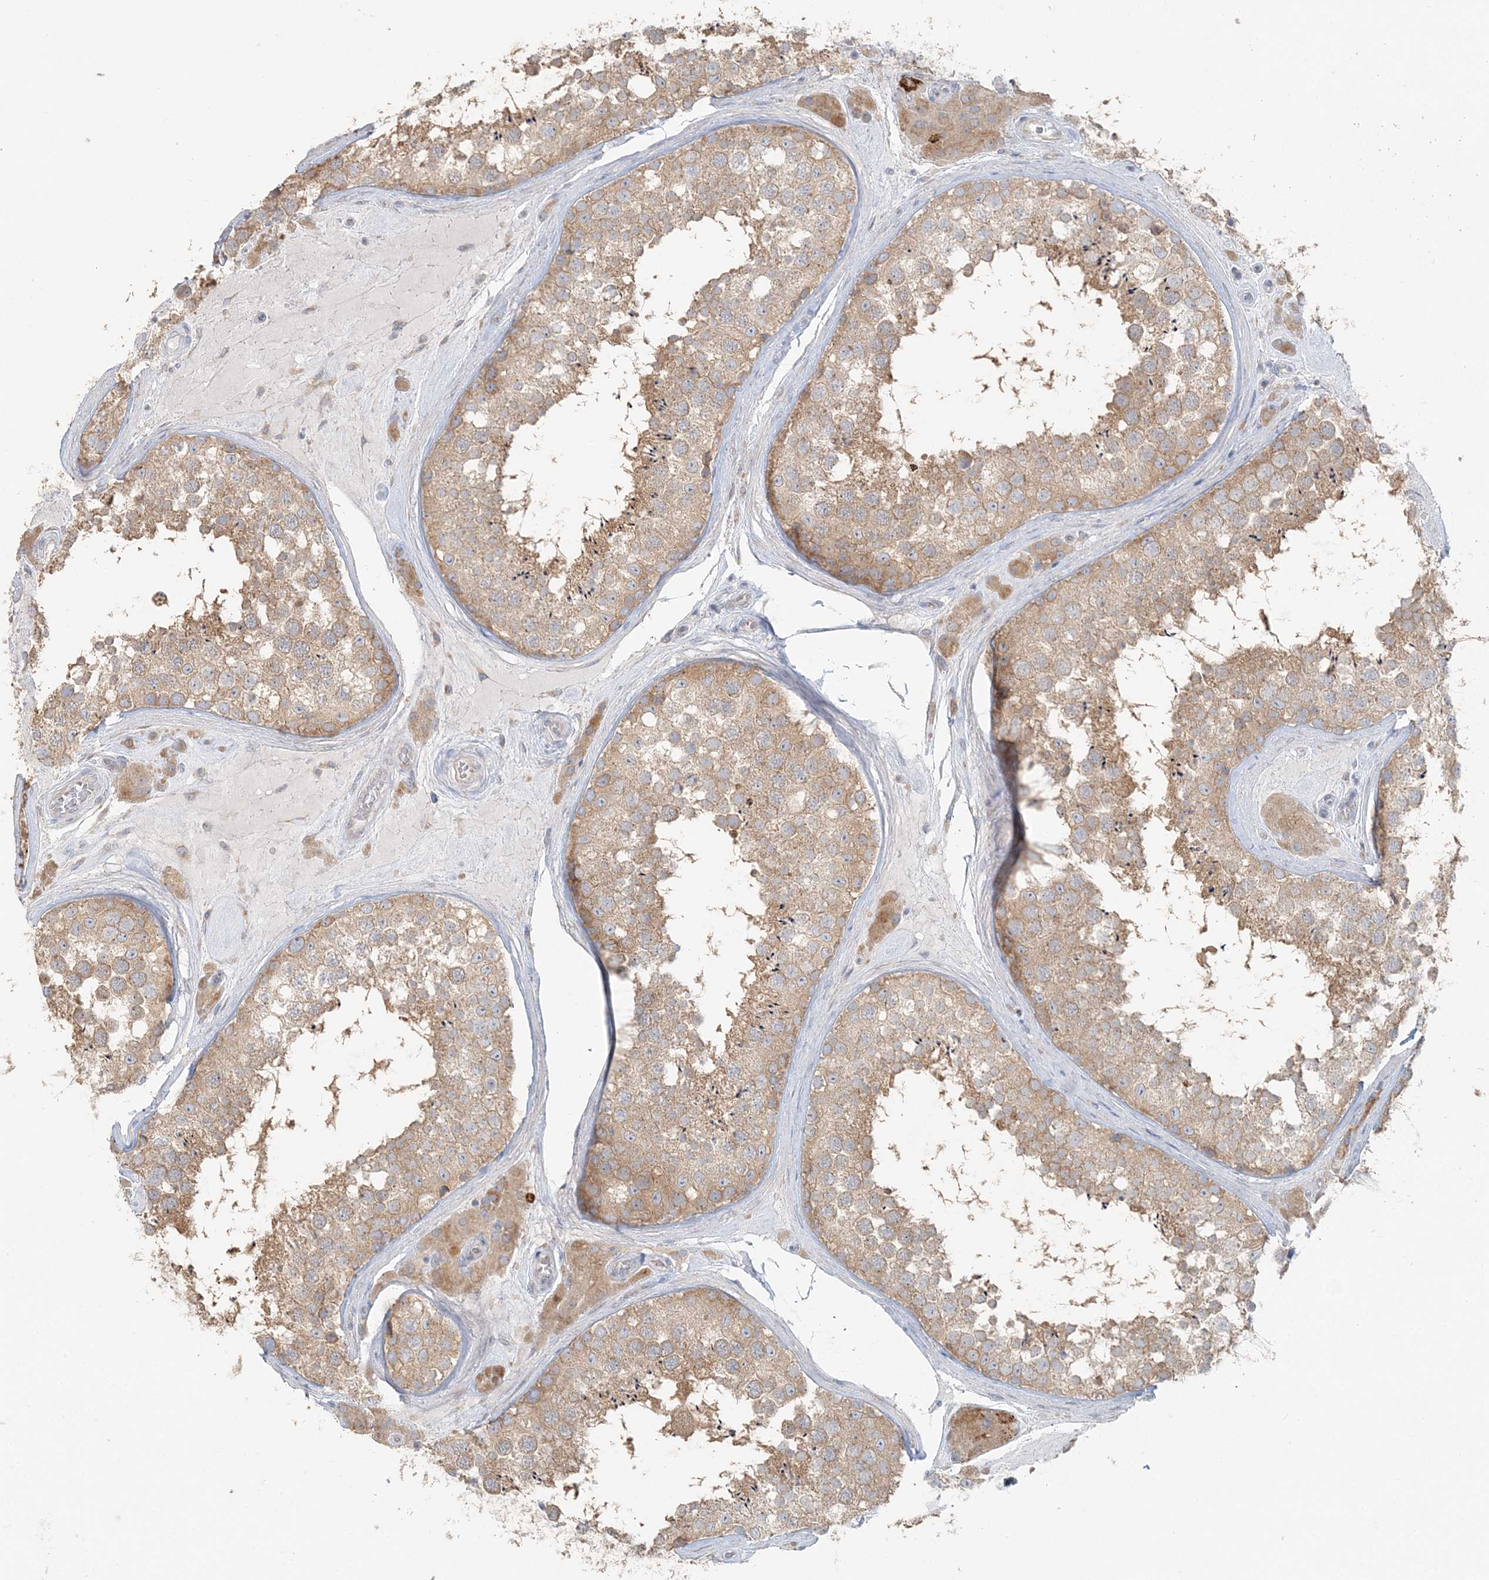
{"staining": {"intensity": "moderate", "quantity": ">75%", "location": "cytoplasmic/membranous"}, "tissue": "testis", "cell_type": "Cells in seminiferous ducts", "image_type": "normal", "snomed": [{"axis": "morphology", "description": "Normal tissue, NOS"}, {"axis": "topography", "description": "Testis"}], "caption": "About >75% of cells in seminiferous ducts in normal human testis reveal moderate cytoplasmic/membranous protein positivity as visualized by brown immunohistochemical staining.", "gene": "TBC1D5", "patient": {"sex": "male", "age": 46}}